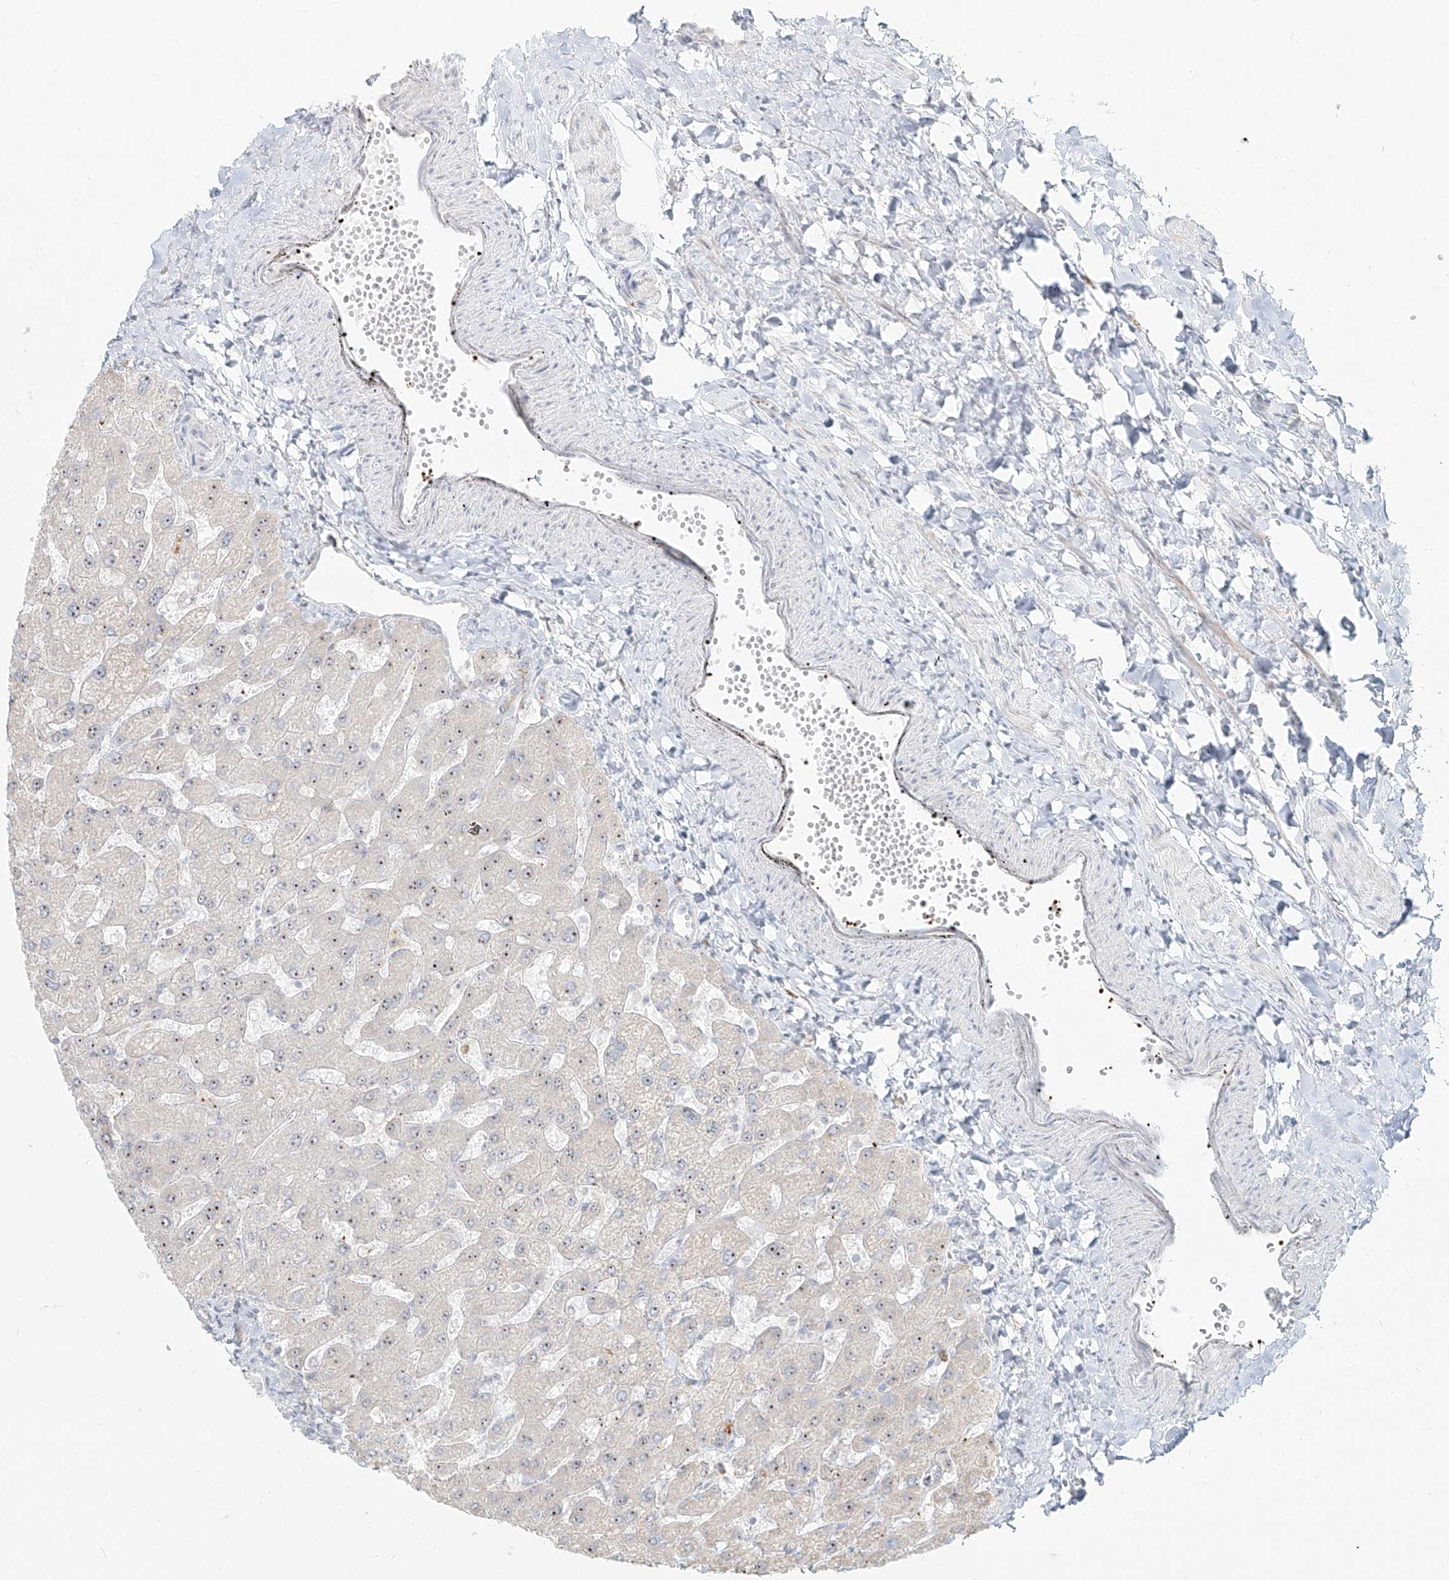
{"staining": {"intensity": "negative", "quantity": "none", "location": "none"}, "tissue": "liver", "cell_type": "Cholangiocytes", "image_type": "normal", "snomed": [{"axis": "morphology", "description": "Normal tissue, NOS"}, {"axis": "topography", "description": "Liver"}], "caption": "Immunohistochemistry histopathology image of benign liver stained for a protein (brown), which reveals no positivity in cholangiocytes.", "gene": "BYSL", "patient": {"sex": "male", "age": 55}}